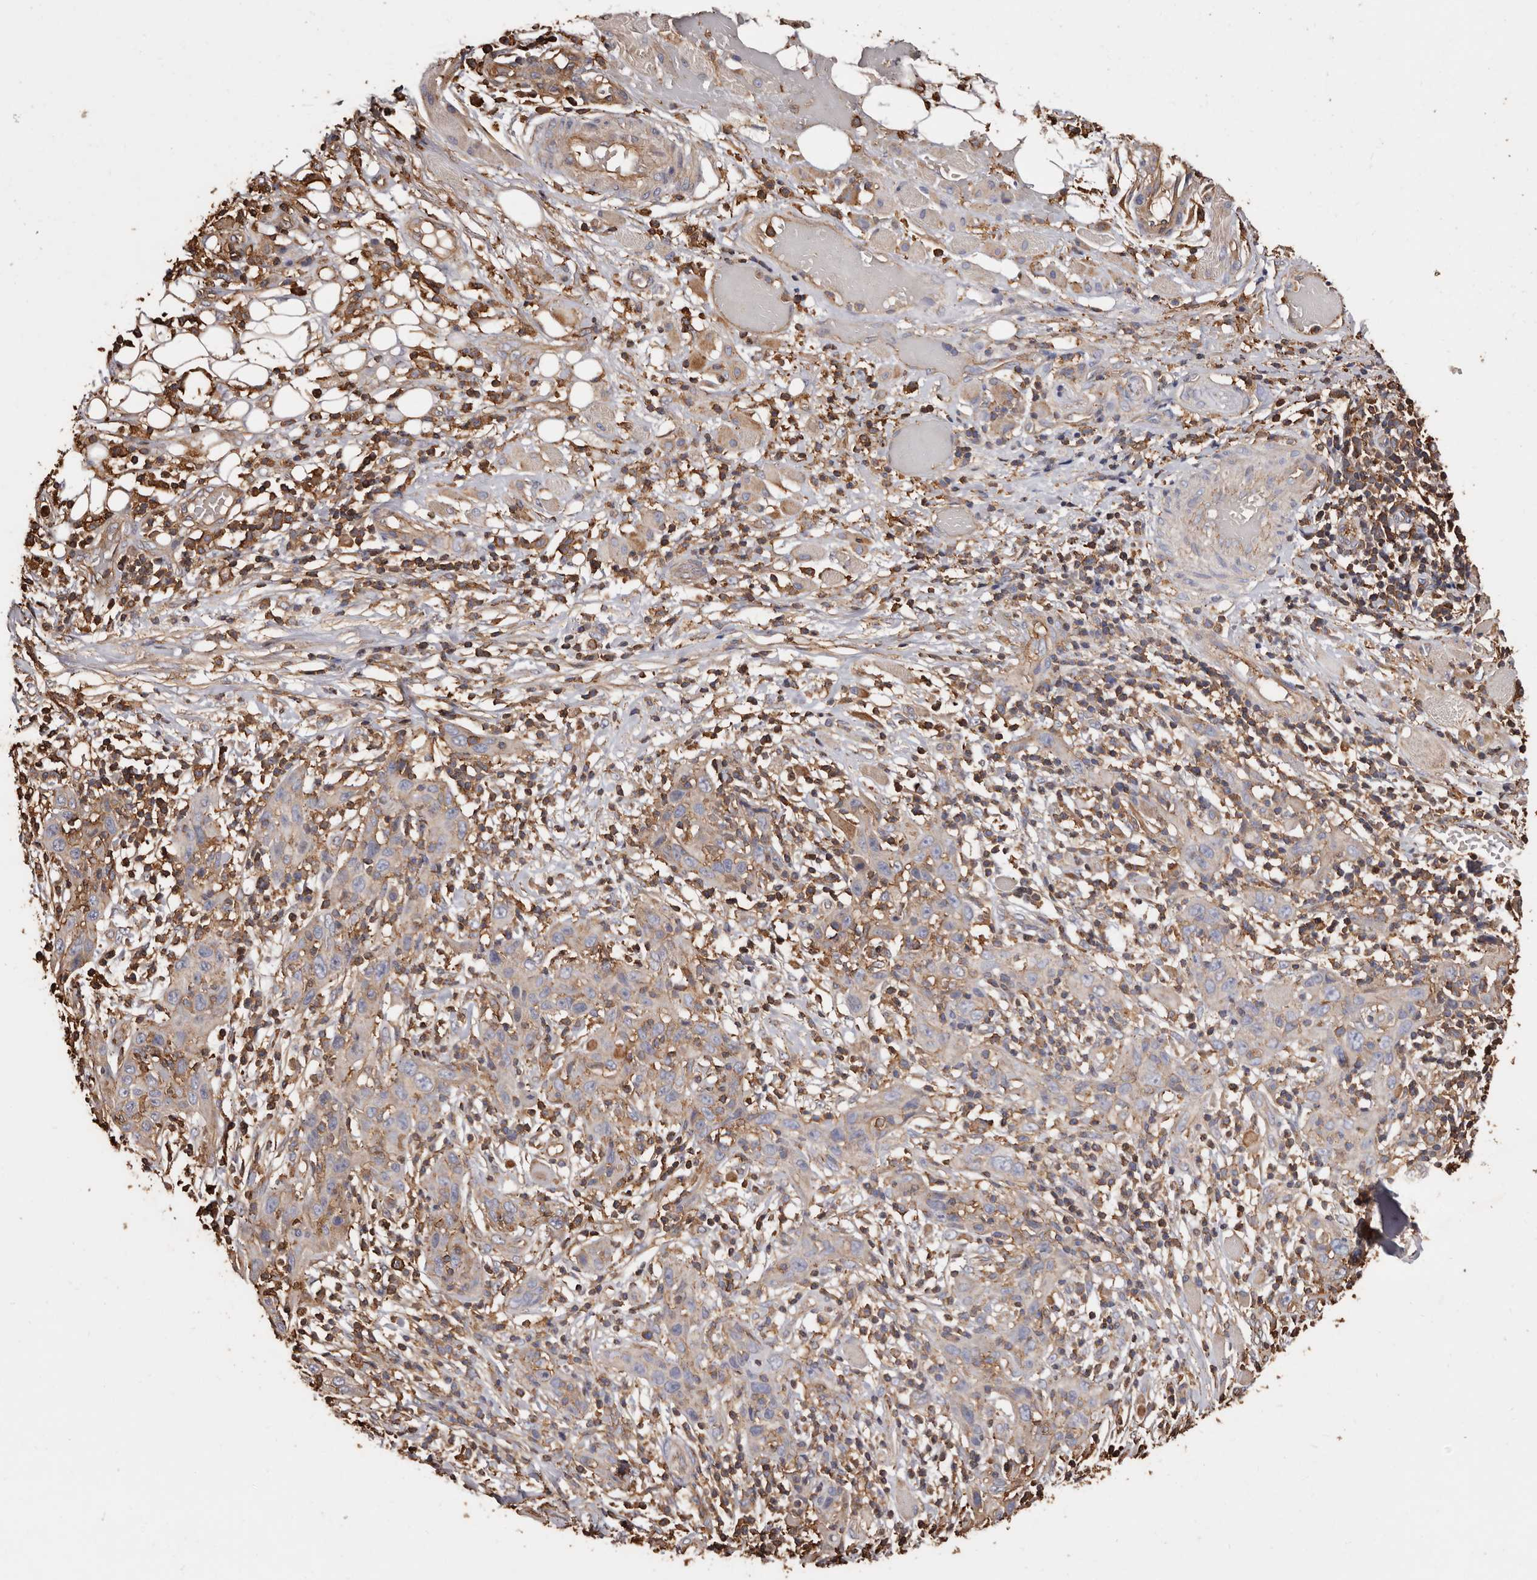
{"staining": {"intensity": "negative", "quantity": "none", "location": "none"}, "tissue": "skin cancer", "cell_type": "Tumor cells", "image_type": "cancer", "snomed": [{"axis": "morphology", "description": "Squamous cell carcinoma, NOS"}, {"axis": "topography", "description": "Skin"}], "caption": "There is no significant expression in tumor cells of skin squamous cell carcinoma.", "gene": "COQ8B", "patient": {"sex": "female", "age": 88}}